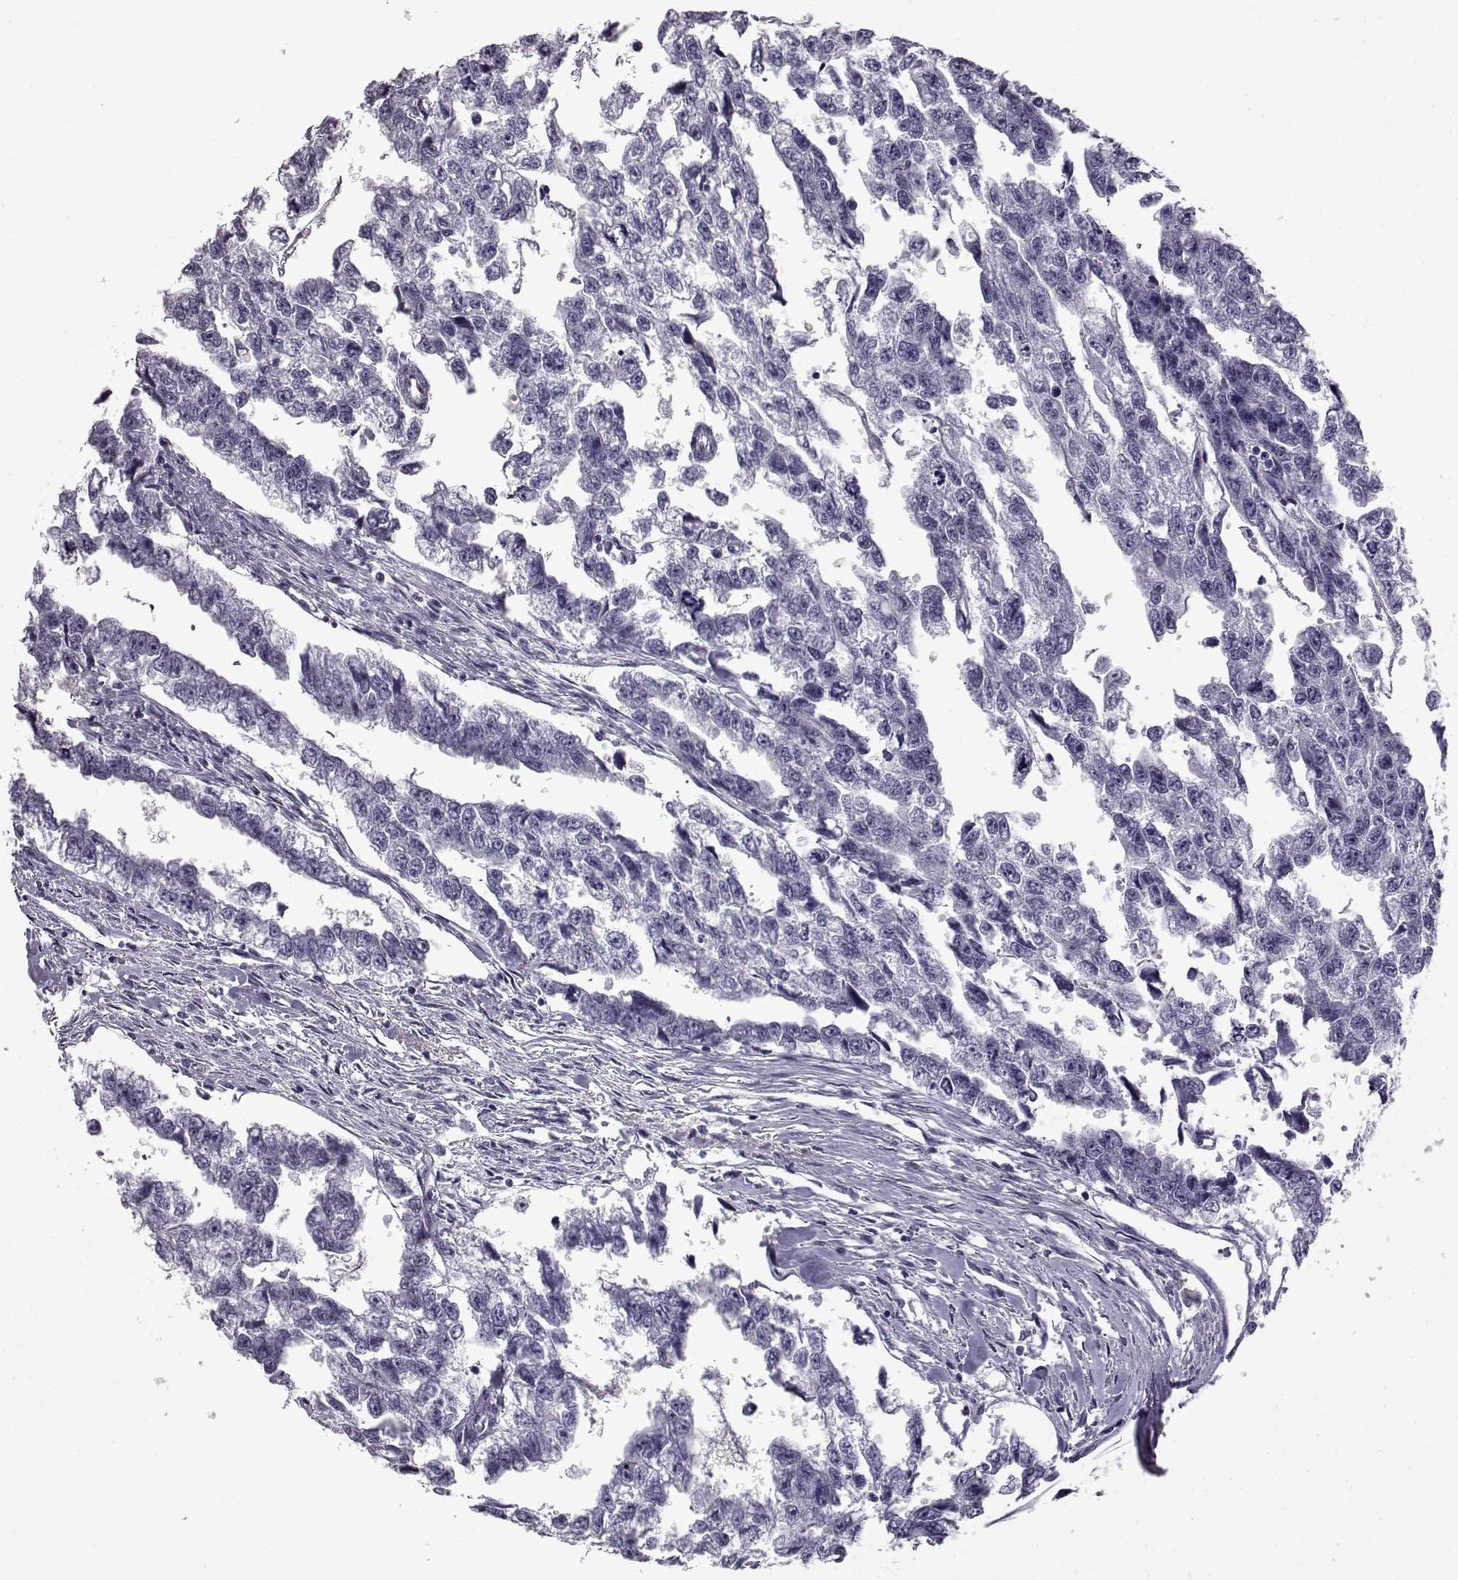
{"staining": {"intensity": "negative", "quantity": "none", "location": "none"}, "tissue": "testis cancer", "cell_type": "Tumor cells", "image_type": "cancer", "snomed": [{"axis": "morphology", "description": "Carcinoma, Embryonal, NOS"}, {"axis": "morphology", "description": "Teratoma, malignant, NOS"}, {"axis": "topography", "description": "Testis"}], "caption": "IHC photomicrograph of neoplastic tissue: human testis cancer (malignant teratoma) stained with DAB (3,3'-diaminobenzidine) exhibits no significant protein positivity in tumor cells.", "gene": "PRR9", "patient": {"sex": "male", "age": 44}}